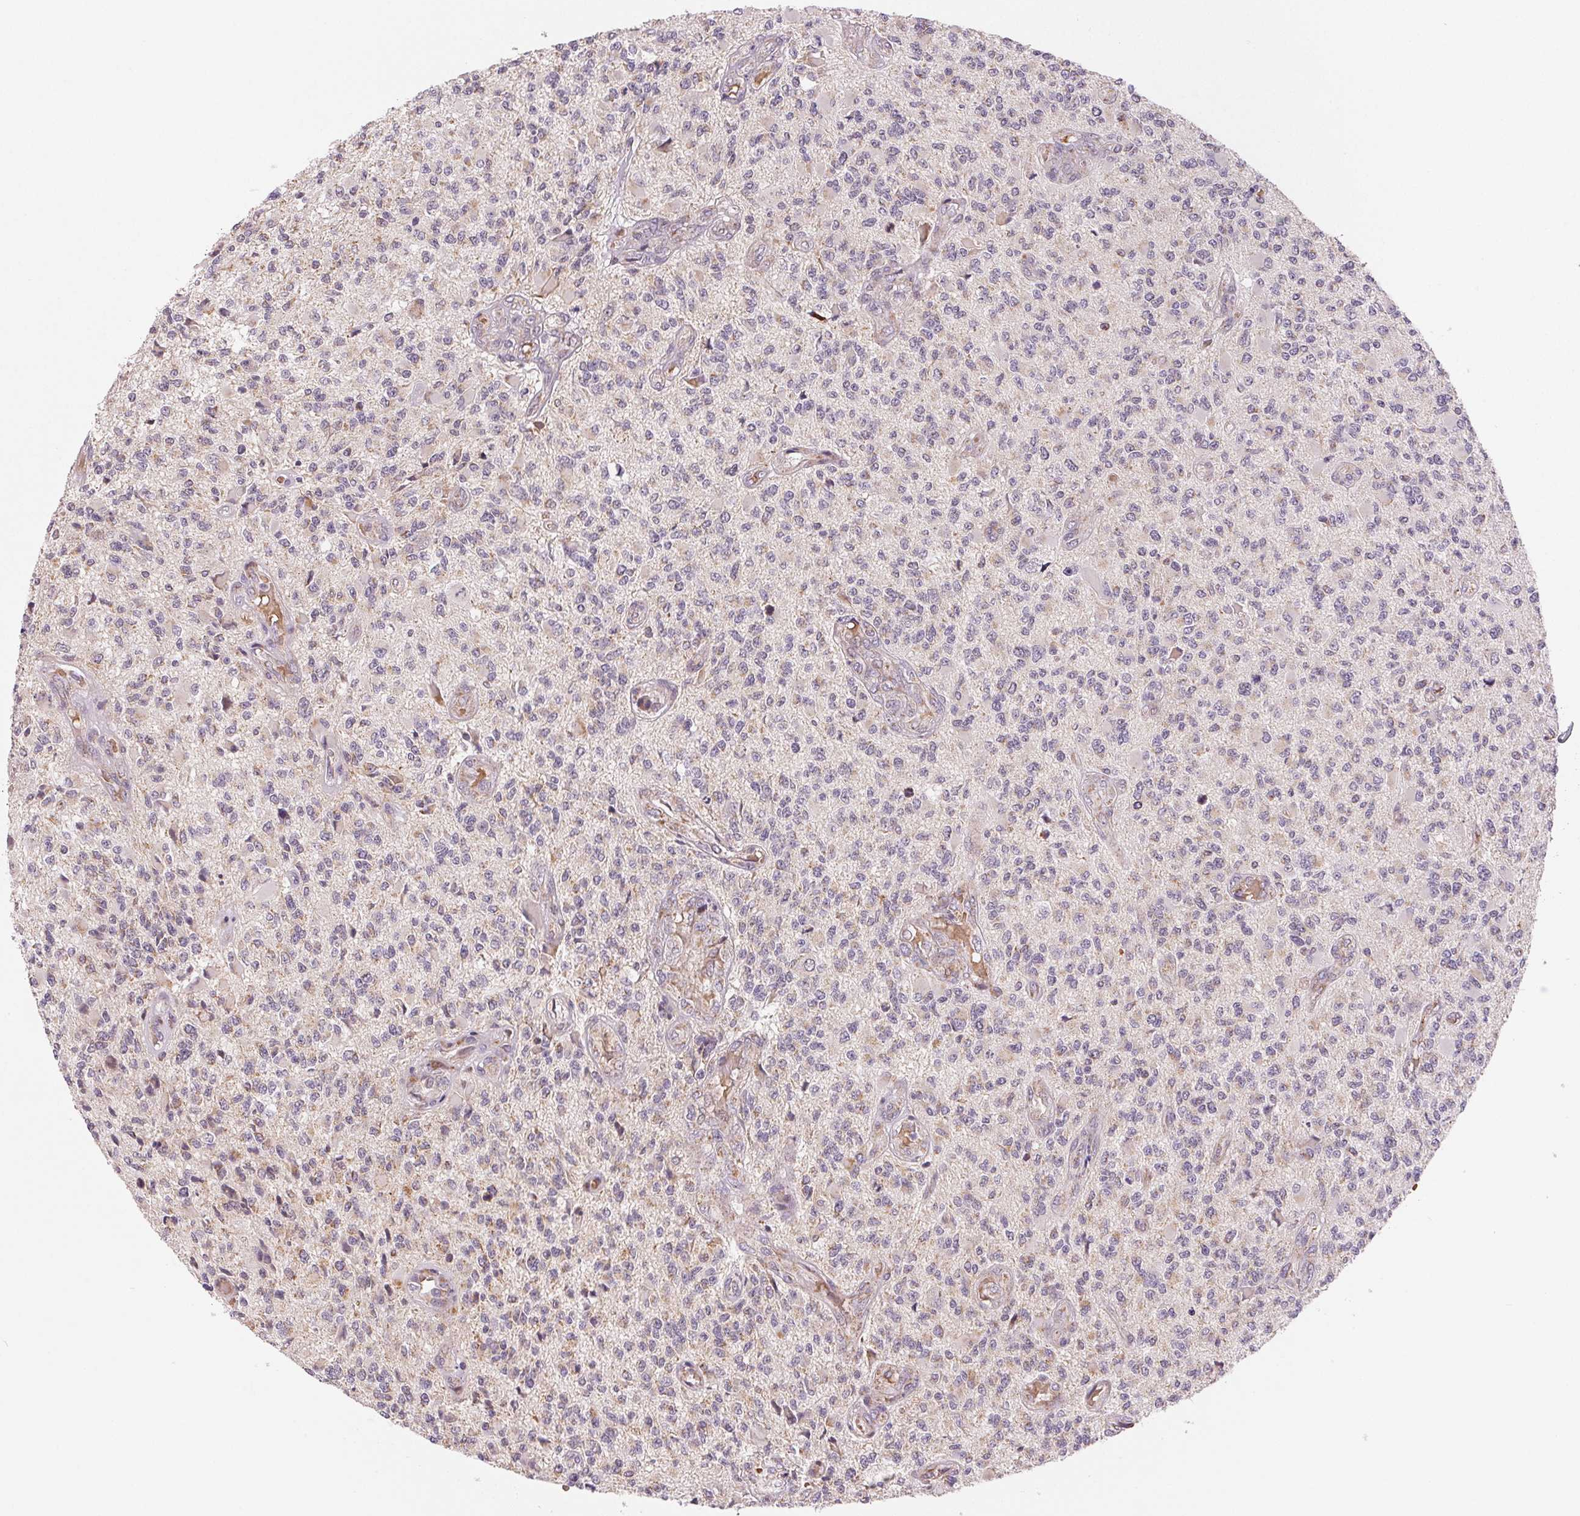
{"staining": {"intensity": "negative", "quantity": "none", "location": "none"}, "tissue": "glioma", "cell_type": "Tumor cells", "image_type": "cancer", "snomed": [{"axis": "morphology", "description": "Glioma, malignant, High grade"}, {"axis": "topography", "description": "Brain"}], "caption": "Immunohistochemistry photomicrograph of high-grade glioma (malignant) stained for a protein (brown), which reveals no expression in tumor cells.", "gene": "HINT2", "patient": {"sex": "female", "age": 63}}